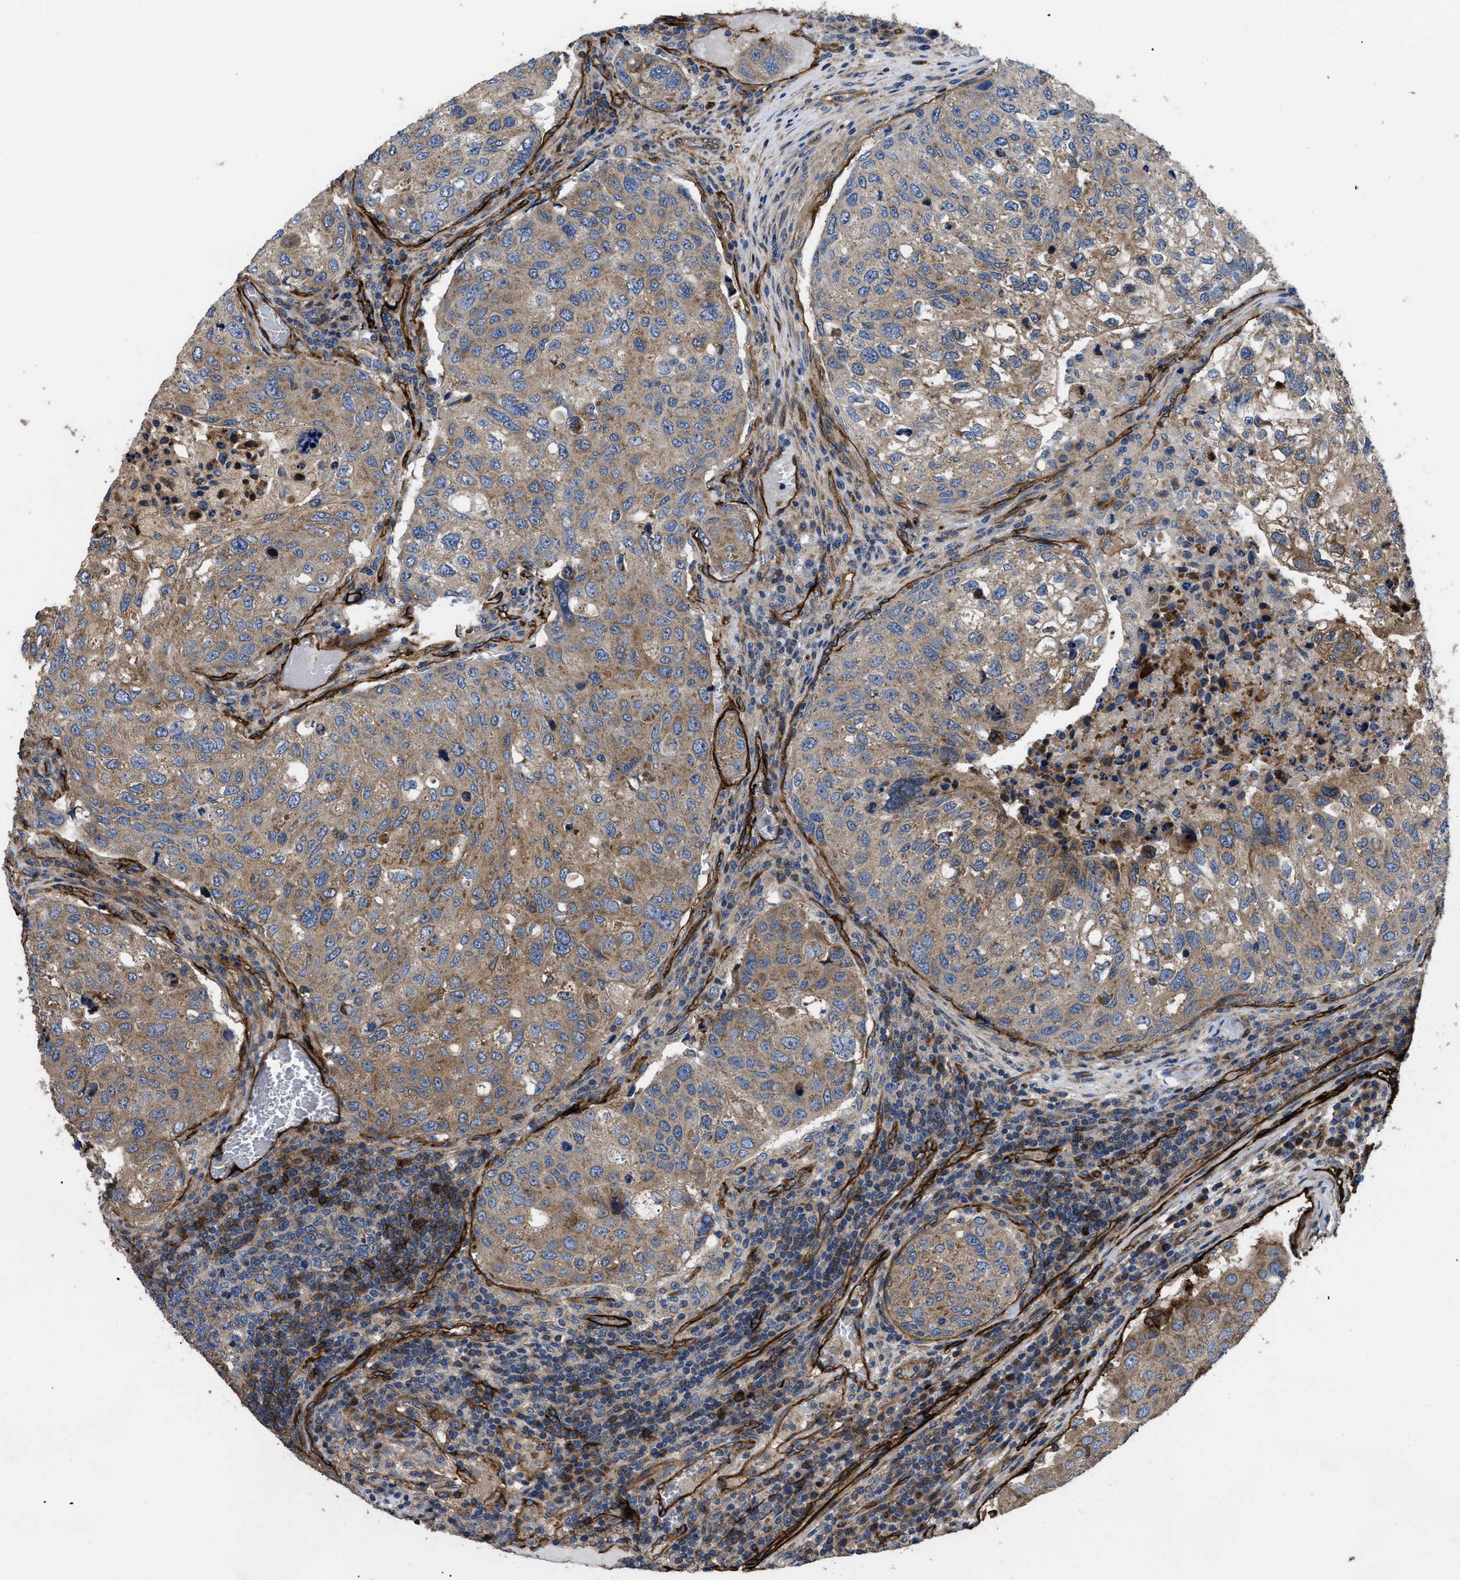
{"staining": {"intensity": "weak", "quantity": ">75%", "location": "cytoplasmic/membranous"}, "tissue": "urothelial cancer", "cell_type": "Tumor cells", "image_type": "cancer", "snomed": [{"axis": "morphology", "description": "Urothelial carcinoma, High grade"}, {"axis": "topography", "description": "Lymph node"}, {"axis": "topography", "description": "Urinary bladder"}], "caption": "The image displays staining of high-grade urothelial carcinoma, revealing weak cytoplasmic/membranous protein staining (brown color) within tumor cells.", "gene": "NT5E", "patient": {"sex": "male", "age": 51}}